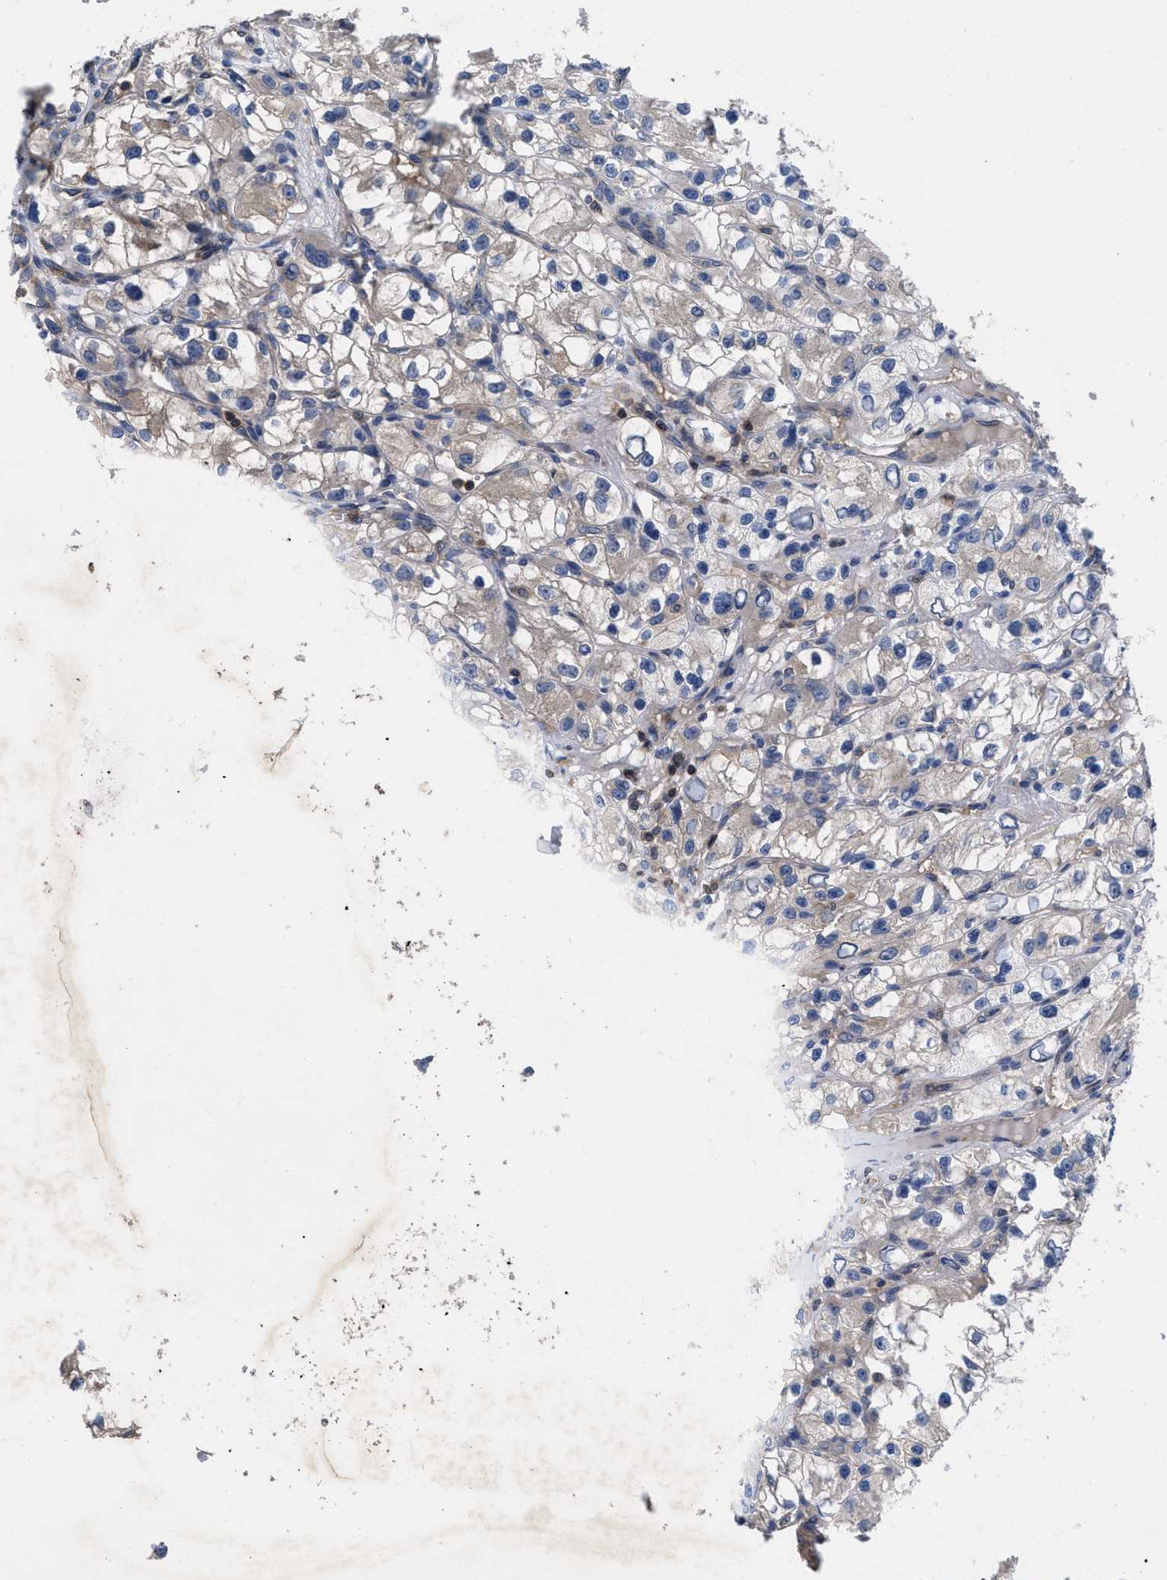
{"staining": {"intensity": "moderate", "quantity": "<25%", "location": "cytoplasmic/membranous"}, "tissue": "renal cancer", "cell_type": "Tumor cells", "image_type": "cancer", "snomed": [{"axis": "morphology", "description": "Adenocarcinoma, NOS"}, {"axis": "topography", "description": "Kidney"}], "caption": "An IHC histopathology image of tumor tissue is shown. Protein staining in brown highlights moderate cytoplasmic/membranous positivity in renal adenocarcinoma within tumor cells.", "gene": "YBEY", "patient": {"sex": "female", "age": 57}}